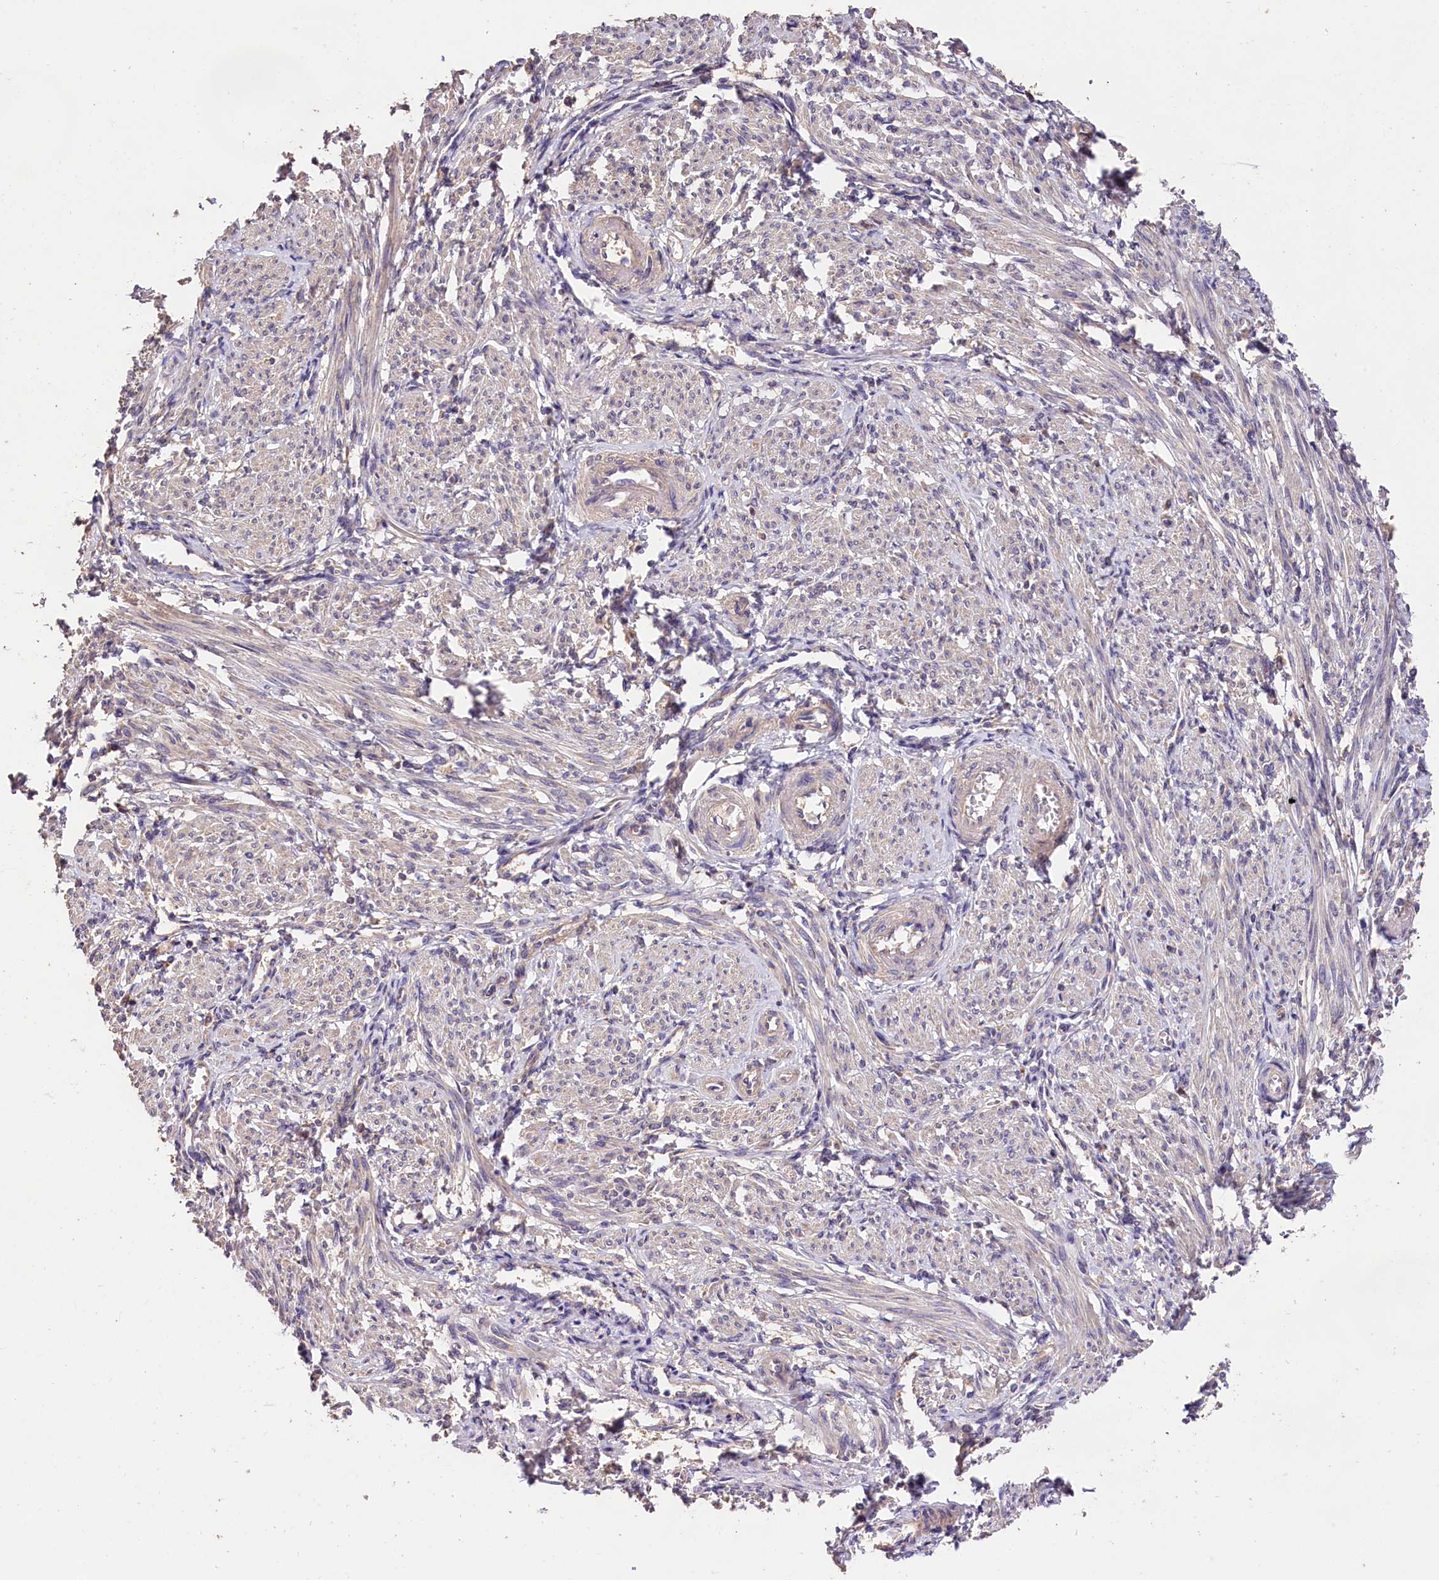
{"staining": {"intensity": "weak", "quantity": "<25%", "location": "cytoplasmic/membranous"}, "tissue": "smooth muscle", "cell_type": "Smooth muscle cells", "image_type": "normal", "snomed": [{"axis": "morphology", "description": "Normal tissue, NOS"}, {"axis": "topography", "description": "Smooth muscle"}], "caption": "Immunohistochemical staining of unremarkable human smooth muscle displays no significant expression in smooth muscle cells. The staining is performed using DAB brown chromogen with nuclei counter-stained in using hematoxylin.", "gene": "OAS3", "patient": {"sex": "female", "age": 39}}